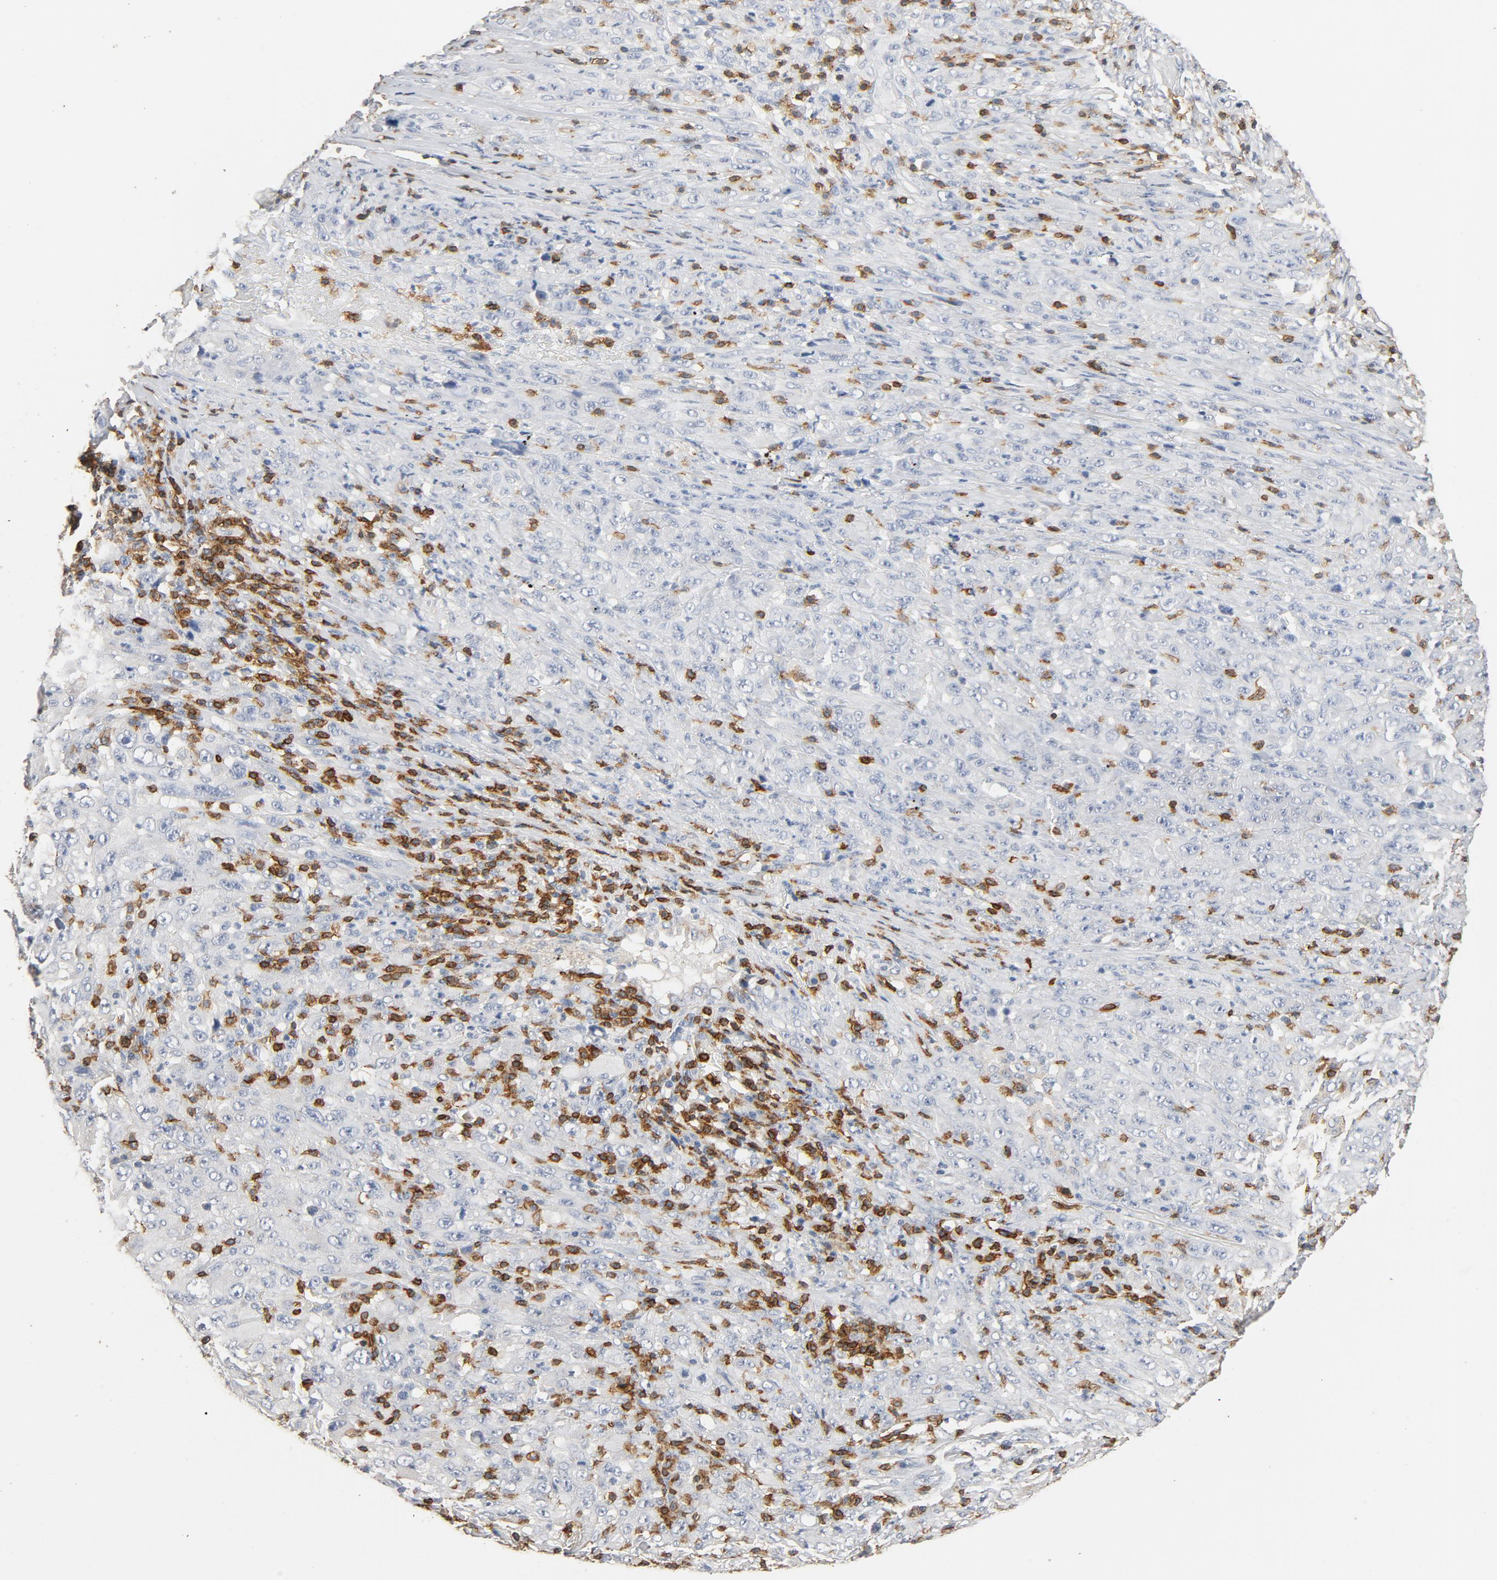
{"staining": {"intensity": "negative", "quantity": "none", "location": "none"}, "tissue": "melanoma", "cell_type": "Tumor cells", "image_type": "cancer", "snomed": [{"axis": "morphology", "description": "Malignant melanoma, Metastatic site"}, {"axis": "topography", "description": "Skin"}], "caption": "Immunohistochemical staining of malignant melanoma (metastatic site) reveals no significant staining in tumor cells.", "gene": "CD247", "patient": {"sex": "female", "age": 56}}